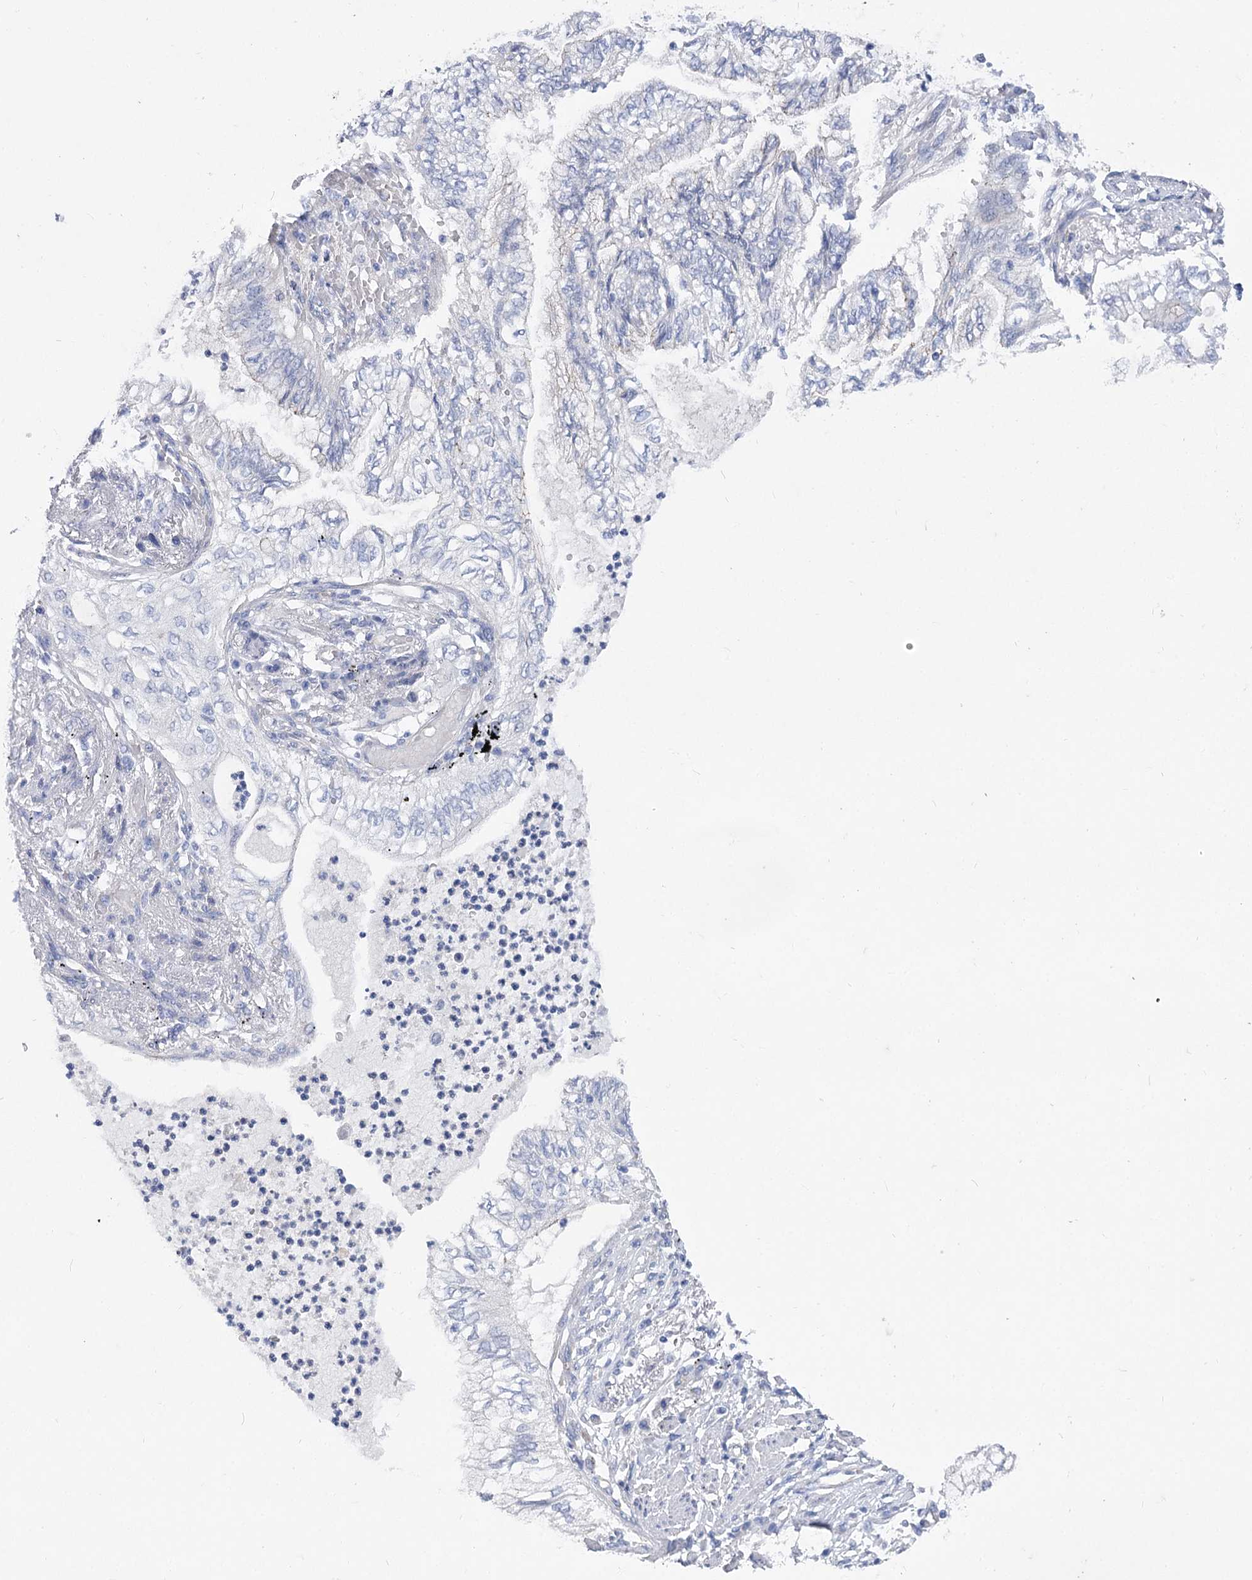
{"staining": {"intensity": "negative", "quantity": "none", "location": "none"}, "tissue": "lung cancer", "cell_type": "Tumor cells", "image_type": "cancer", "snomed": [{"axis": "morphology", "description": "Adenocarcinoma, NOS"}, {"axis": "topography", "description": "Lung"}], "caption": "Micrograph shows no significant protein positivity in tumor cells of lung adenocarcinoma. (Stains: DAB (3,3'-diaminobenzidine) immunohistochemistry with hematoxylin counter stain, Microscopy: brightfield microscopy at high magnification).", "gene": "NRAP", "patient": {"sex": "female", "age": 70}}